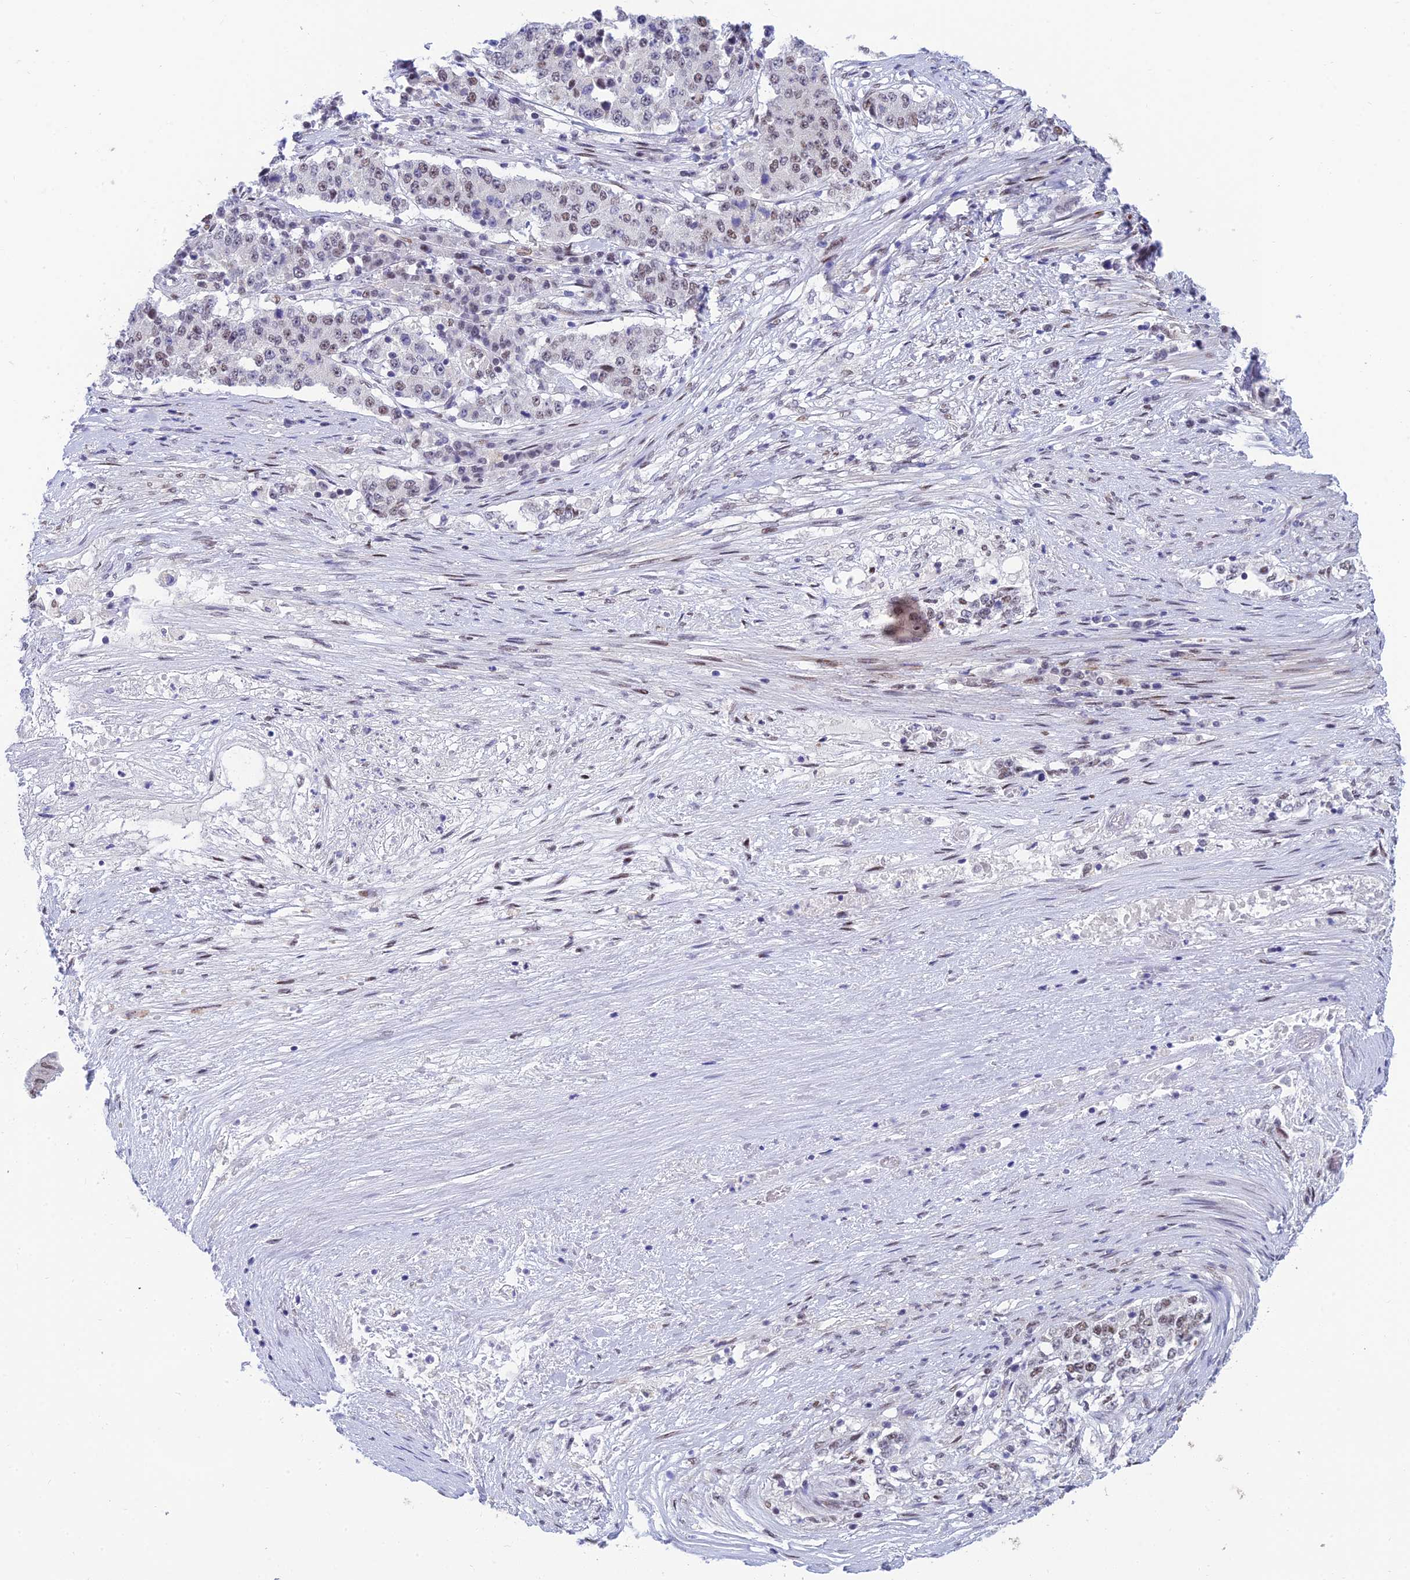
{"staining": {"intensity": "weak", "quantity": "25%-75%", "location": "nuclear"}, "tissue": "stomach cancer", "cell_type": "Tumor cells", "image_type": "cancer", "snomed": [{"axis": "morphology", "description": "Adenocarcinoma, NOS"}, {"axis": "topography", "description": "Stomach"}], "caption": "A high-resolution image shows immunohistochemistry staining of adenocarcinoma (stomach), which reveals weak nuclear staining in approximately 25%-75% of tumor cells.", "gene": "CLK4", "patient": {"sex": "male", "age": 59}}